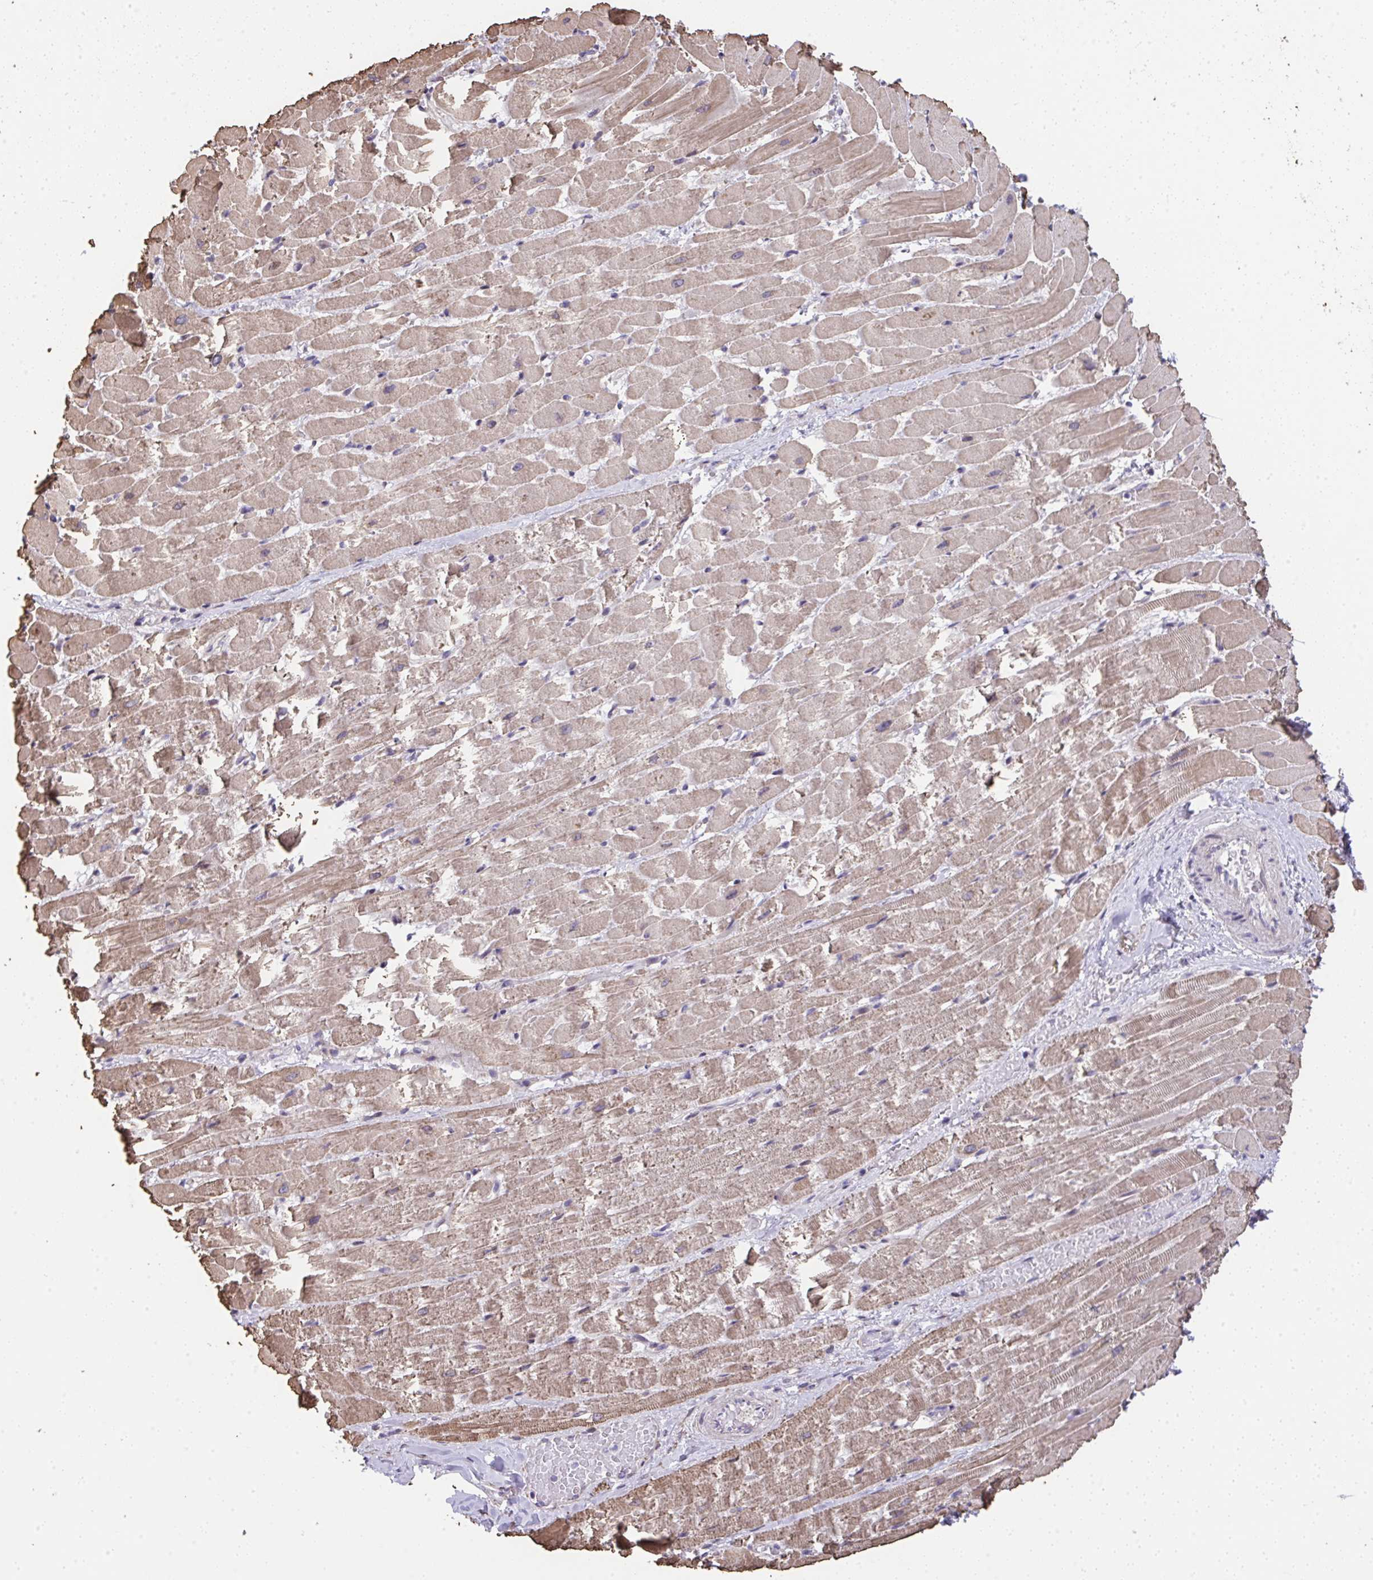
{"staining": {"intensity": "weak", "quantity": "25%-75%", "location": "cytoplasmic/membranous"}, "tissue": "heart muscle", "cell_type": "Cardiomyocytes", "image_type": "normal", "snomed": [{"axis": "morphology", "description": "Normal tissue, NOS"}, {"axis": "topography", "description": "Heart"}], "caption": "About 25%-75% of cardiomyocytes in normal human heart muscle exhibit weak cytoplasmic/membranous protein positivity as visualized by brown immunohistochemical staining.", "gene": "RUNDC3B", "patient": {"sex": "male", "age": 37}}